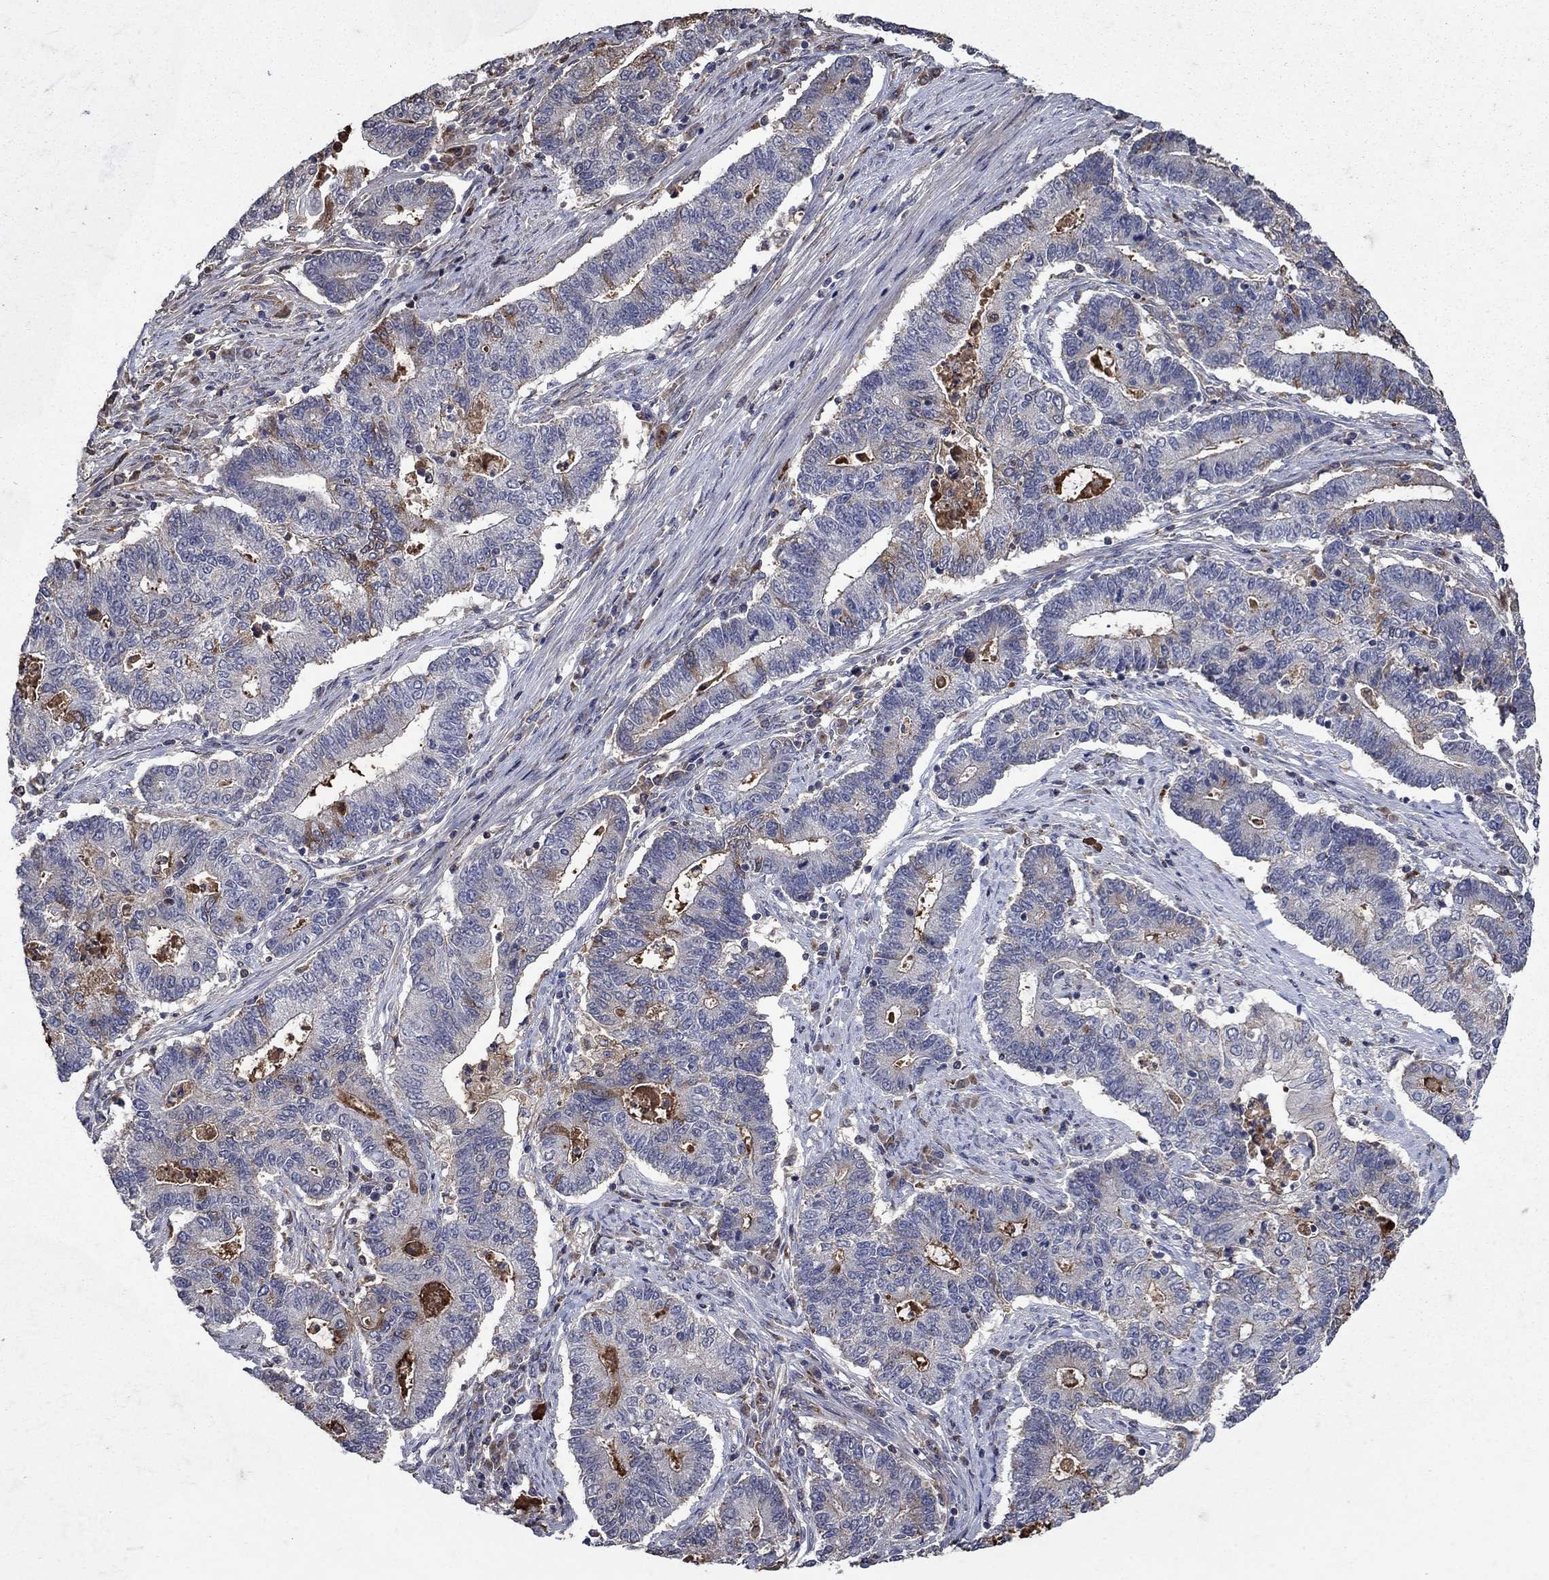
{"staining": {"intensity": "moderate", "quantity": "<25%", "location": "cytoplasmic/membranous"}, "tissue": "endometrial cancer", "cell_type": "Tumor cells", "image_type": "cancer", "snomed": [{"axis": "morphology", "description": "Adenocarcinoma, NOS"}, {"axis": "topography", "description": "Uterus"}, {"axis": "topography", "description": "Endometrium"}], "caption": "High-magnification brightfield microscopy of adenocarcinoma (endometrial) stained with DAB (brown) and counterstained with hematoxylin (blue). tumor cells exhibit moderate cytoplasmic/membranous expression is seen in about<25% of cells.", "gene": "NPC2", "patient": {"sex": "female", "age": 54}}